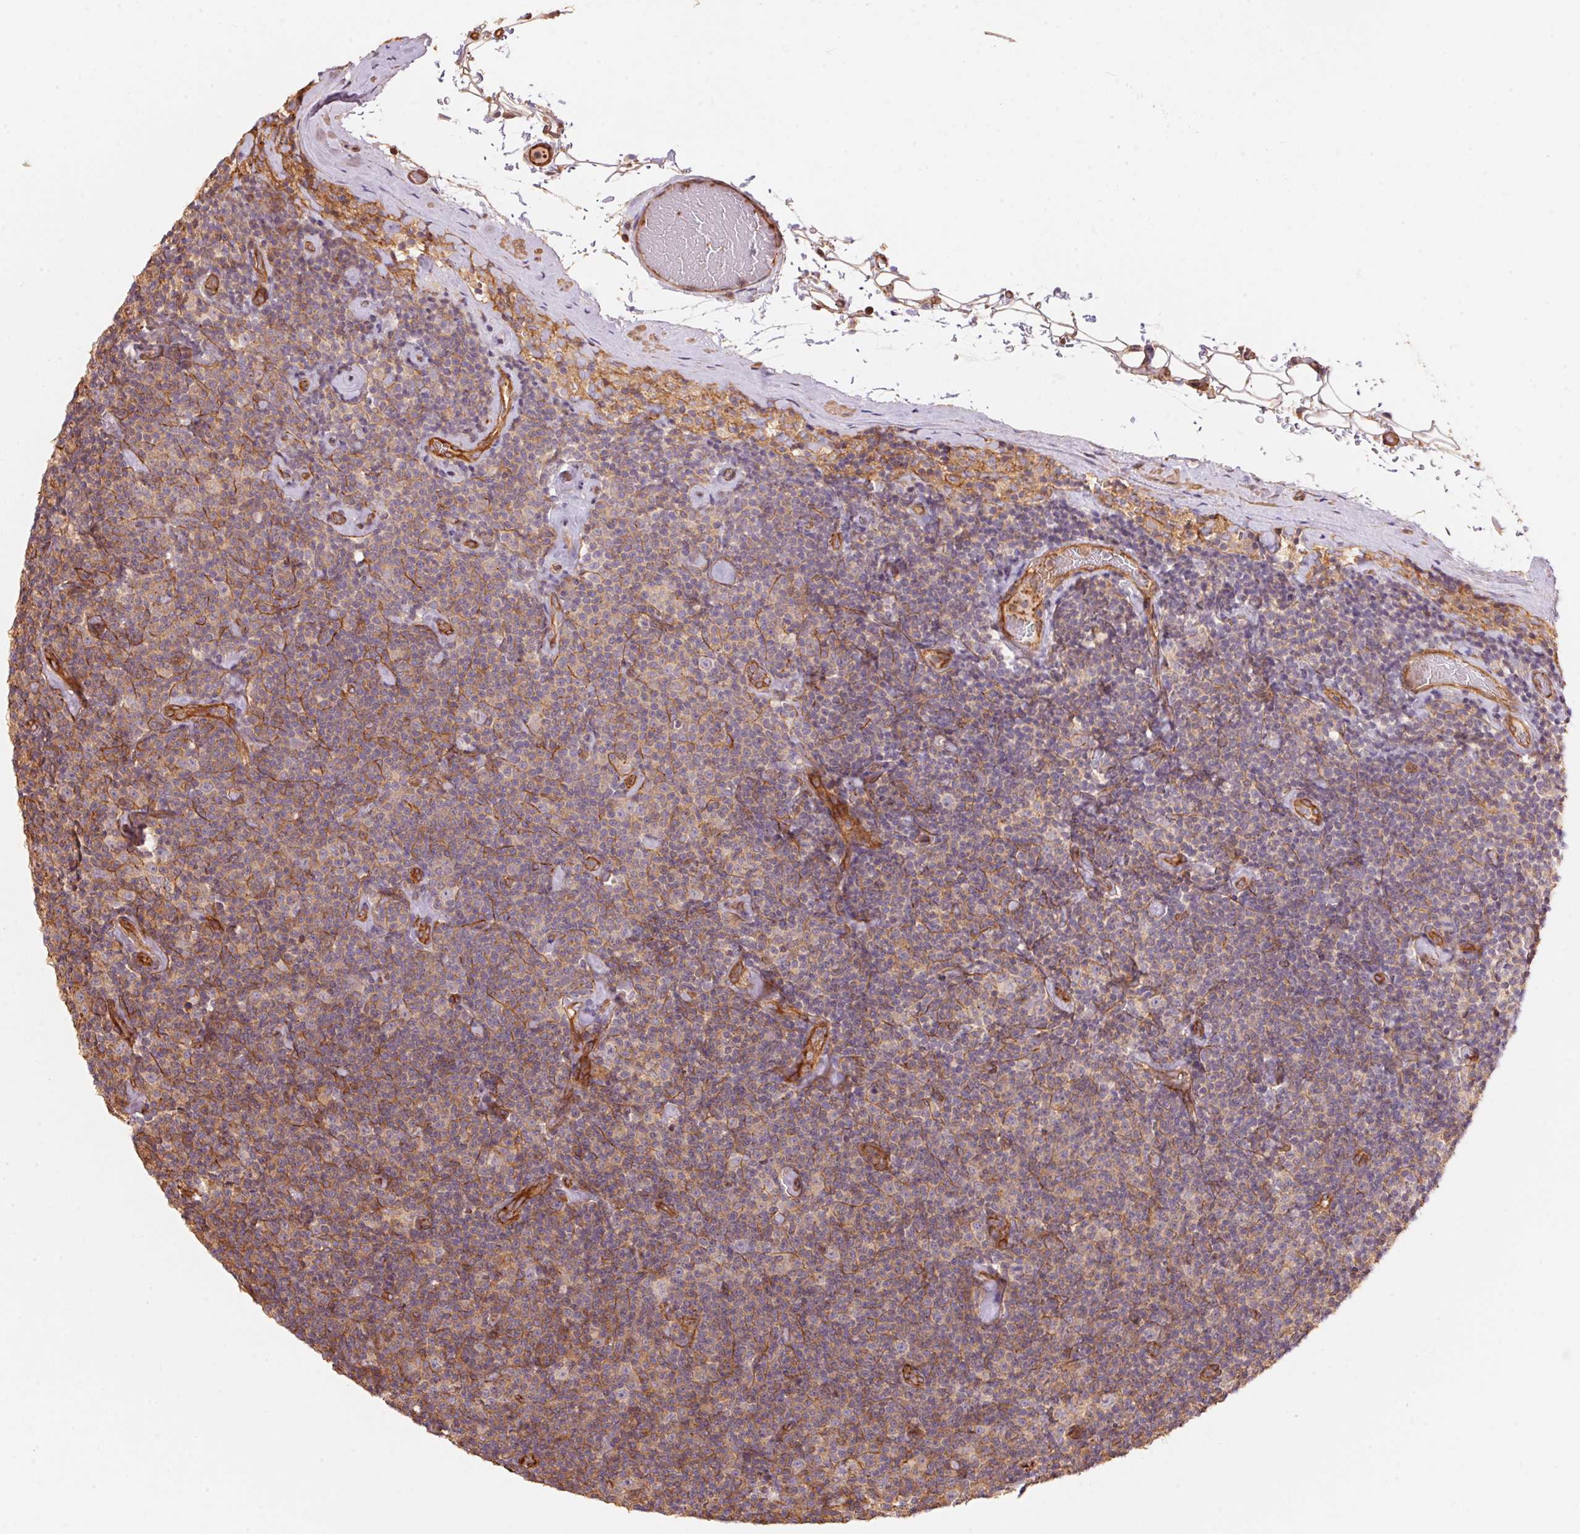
{"staining": {"intensity": "weak", "quantity": "25%-75%", "location": "cytoplasmic/membranous"}, "tissue": "lymphoma", "cell_type": "Tumor cells", "image_type": "cancer", "snomed": [{"axis": "morphology", "description": "Malignant lymphoma, non-Hodgkin's type, Low grade"}, {"axis": "topography", "description": "Lymph node"}], "caption": "Tumor cells display low levels of weak cytoplasmic/membranous expression in about 25%-75% of cells in lymphoma.", "gene": "FRAS1", "patient": {"sex": "male", "age": 81}}